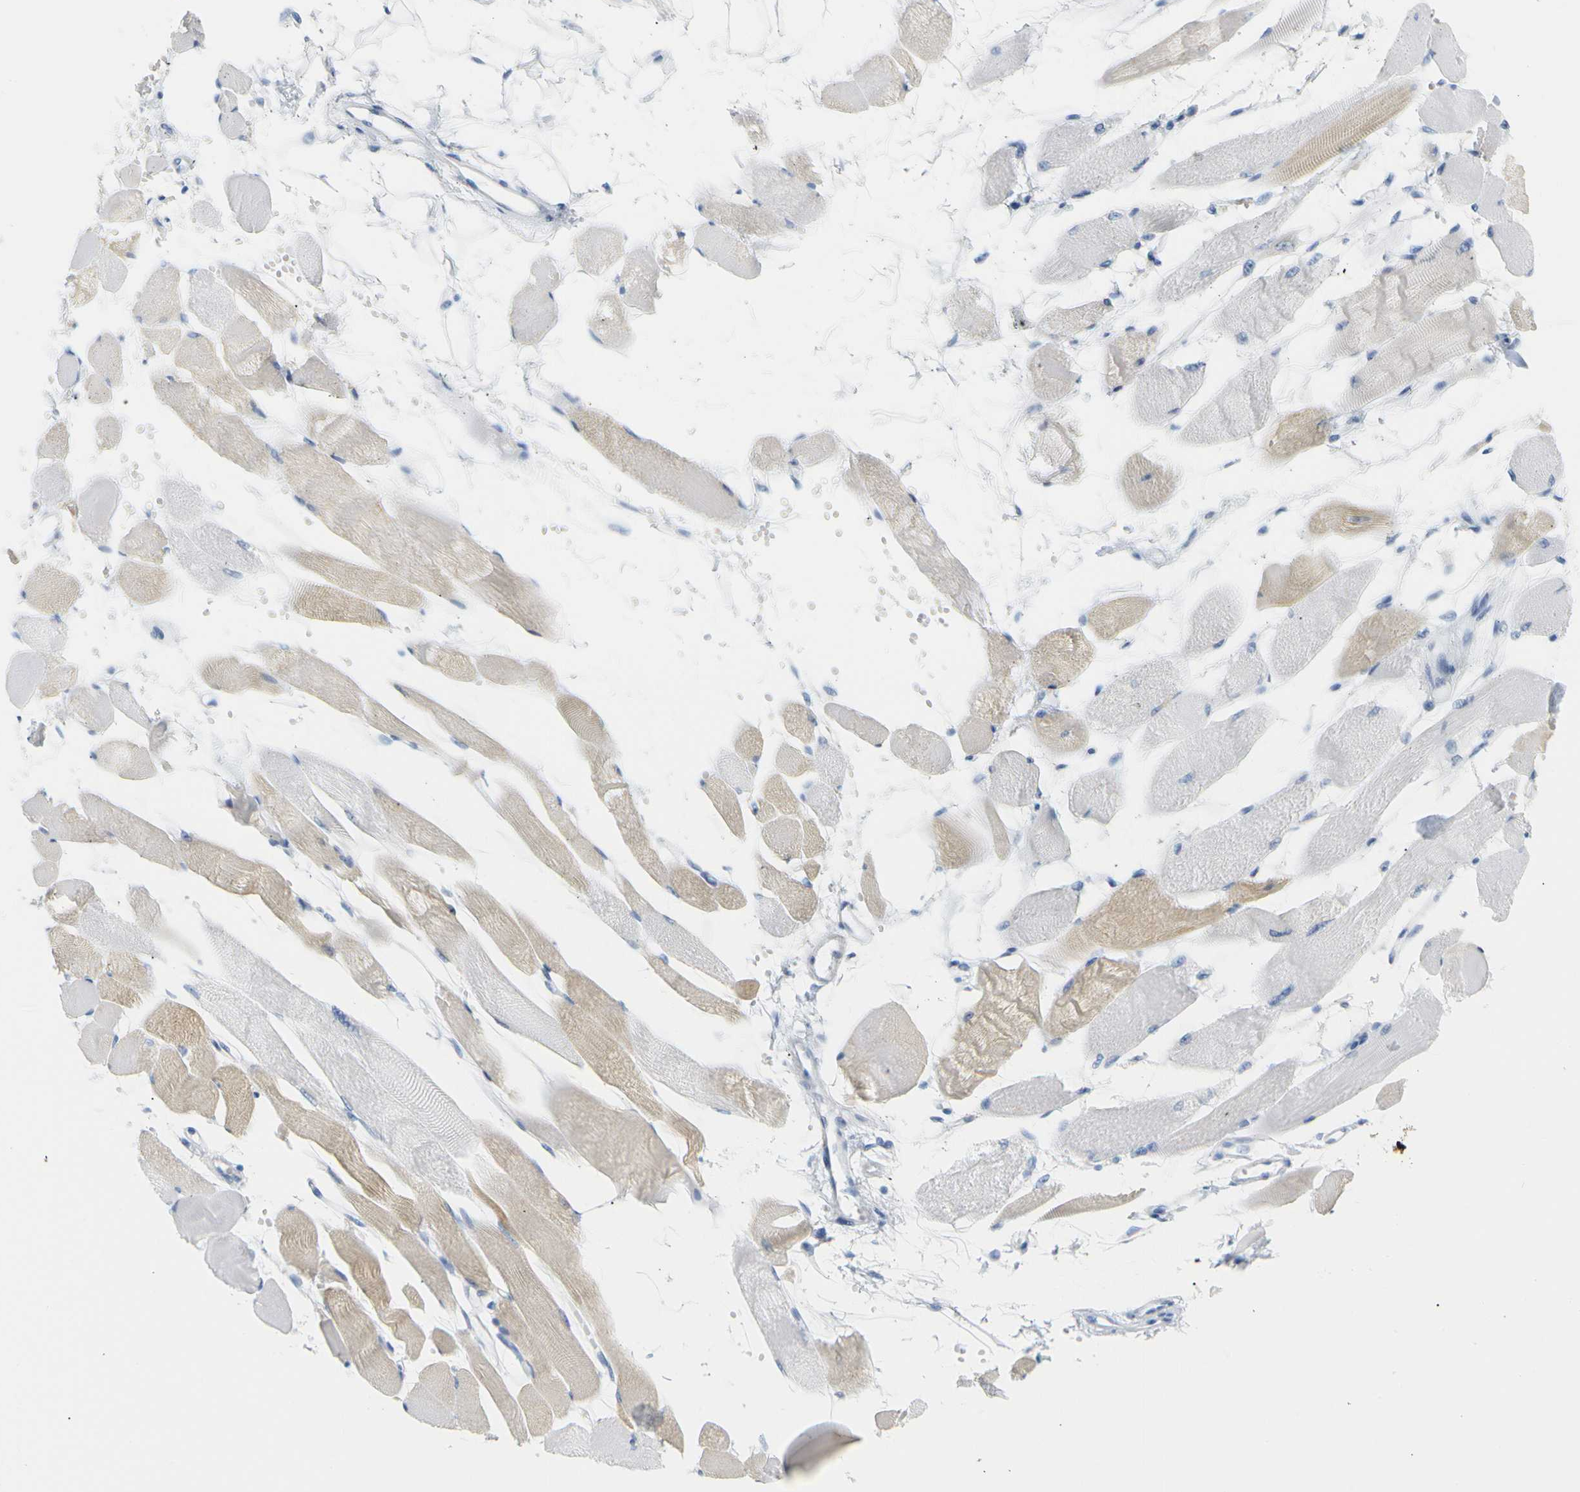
{"staining": {"intensity": "weak", "quantity": "25%-75%", "location": "cytoplasmic/membranous"}, "tissue": "skeletal muscle", "cell_type": "Myocytes", "image_type": "normal", "snomed": [{"axis": "morphology", "description": "Normal tissue, NOS"}, {"axis": "topography", "description": "Skeletal muscle"}, {"axis": "topography", "description": "Peripheral nerve tissue"}], "caption": "A low amount of weak cytoplasmic/membranous staining is seen in approximately 25%-75% of myocytes in unremarkable skeletal muscle.", "gene": "OPN1SW", "patient": {"sex": "female", "age": 84}}